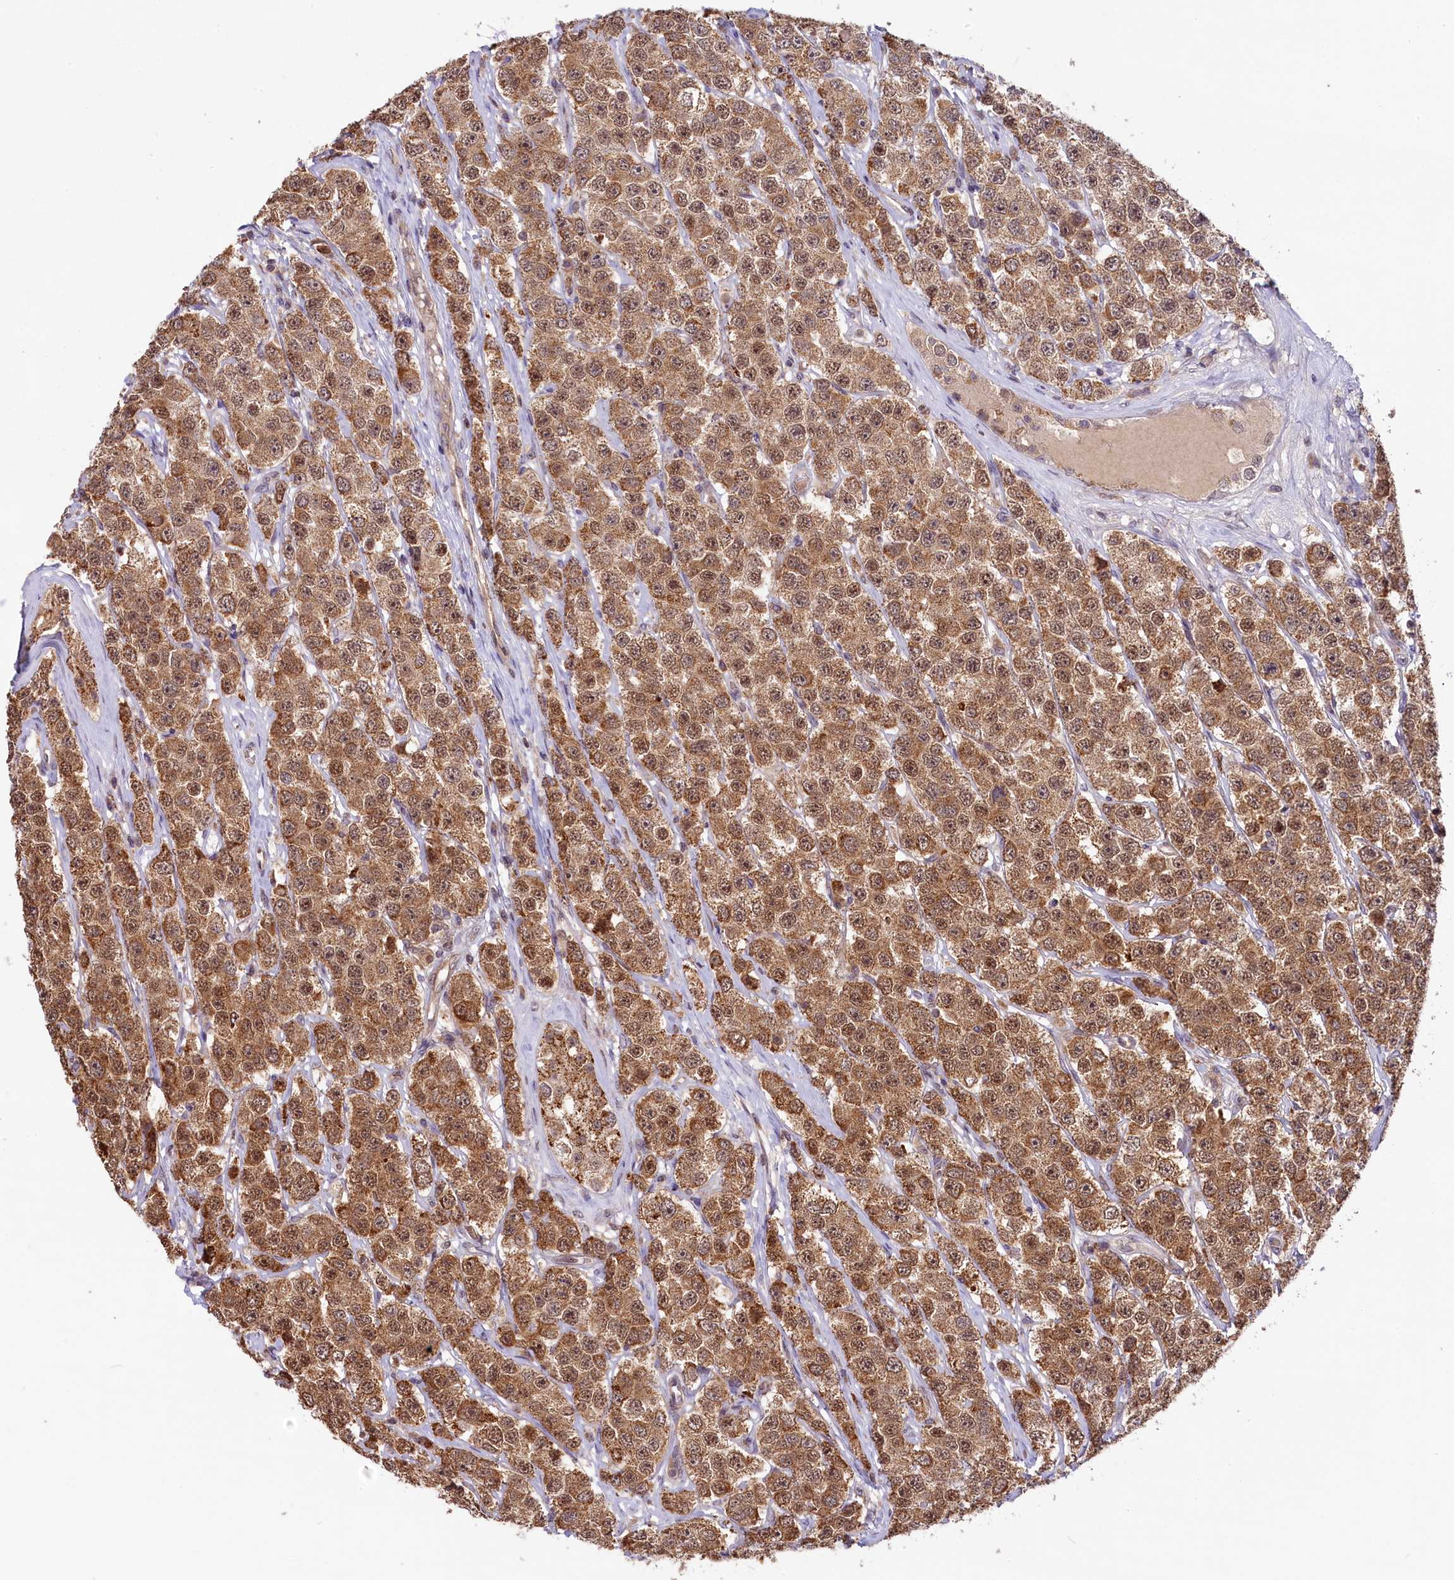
{"staining": {"intensity": "moderate", "quantity": ">75%", "location": "cytoplasmic/membranous,nuclear"}, "tissue": "testis cancer", "cell_type": "Tumor cells", "image_type": "cancer", "snomed": [{"axis": "morphology", "description": "Seminoma, NOS"}, {"axis": "topography", "description": "Testis"}], "caption": "Brown immunohistochemical staining in seminoma (testis) reveals moderate cytoplasmic/membranous and nuclear expression in about >75% of tumor cells. The protein is stained brown, and the nuclei are stained in blue (DAB IHC with brightfield microscopy, high magnification).", "gene": "CARD8", "patient": {"sex": "male", "age": 28}}